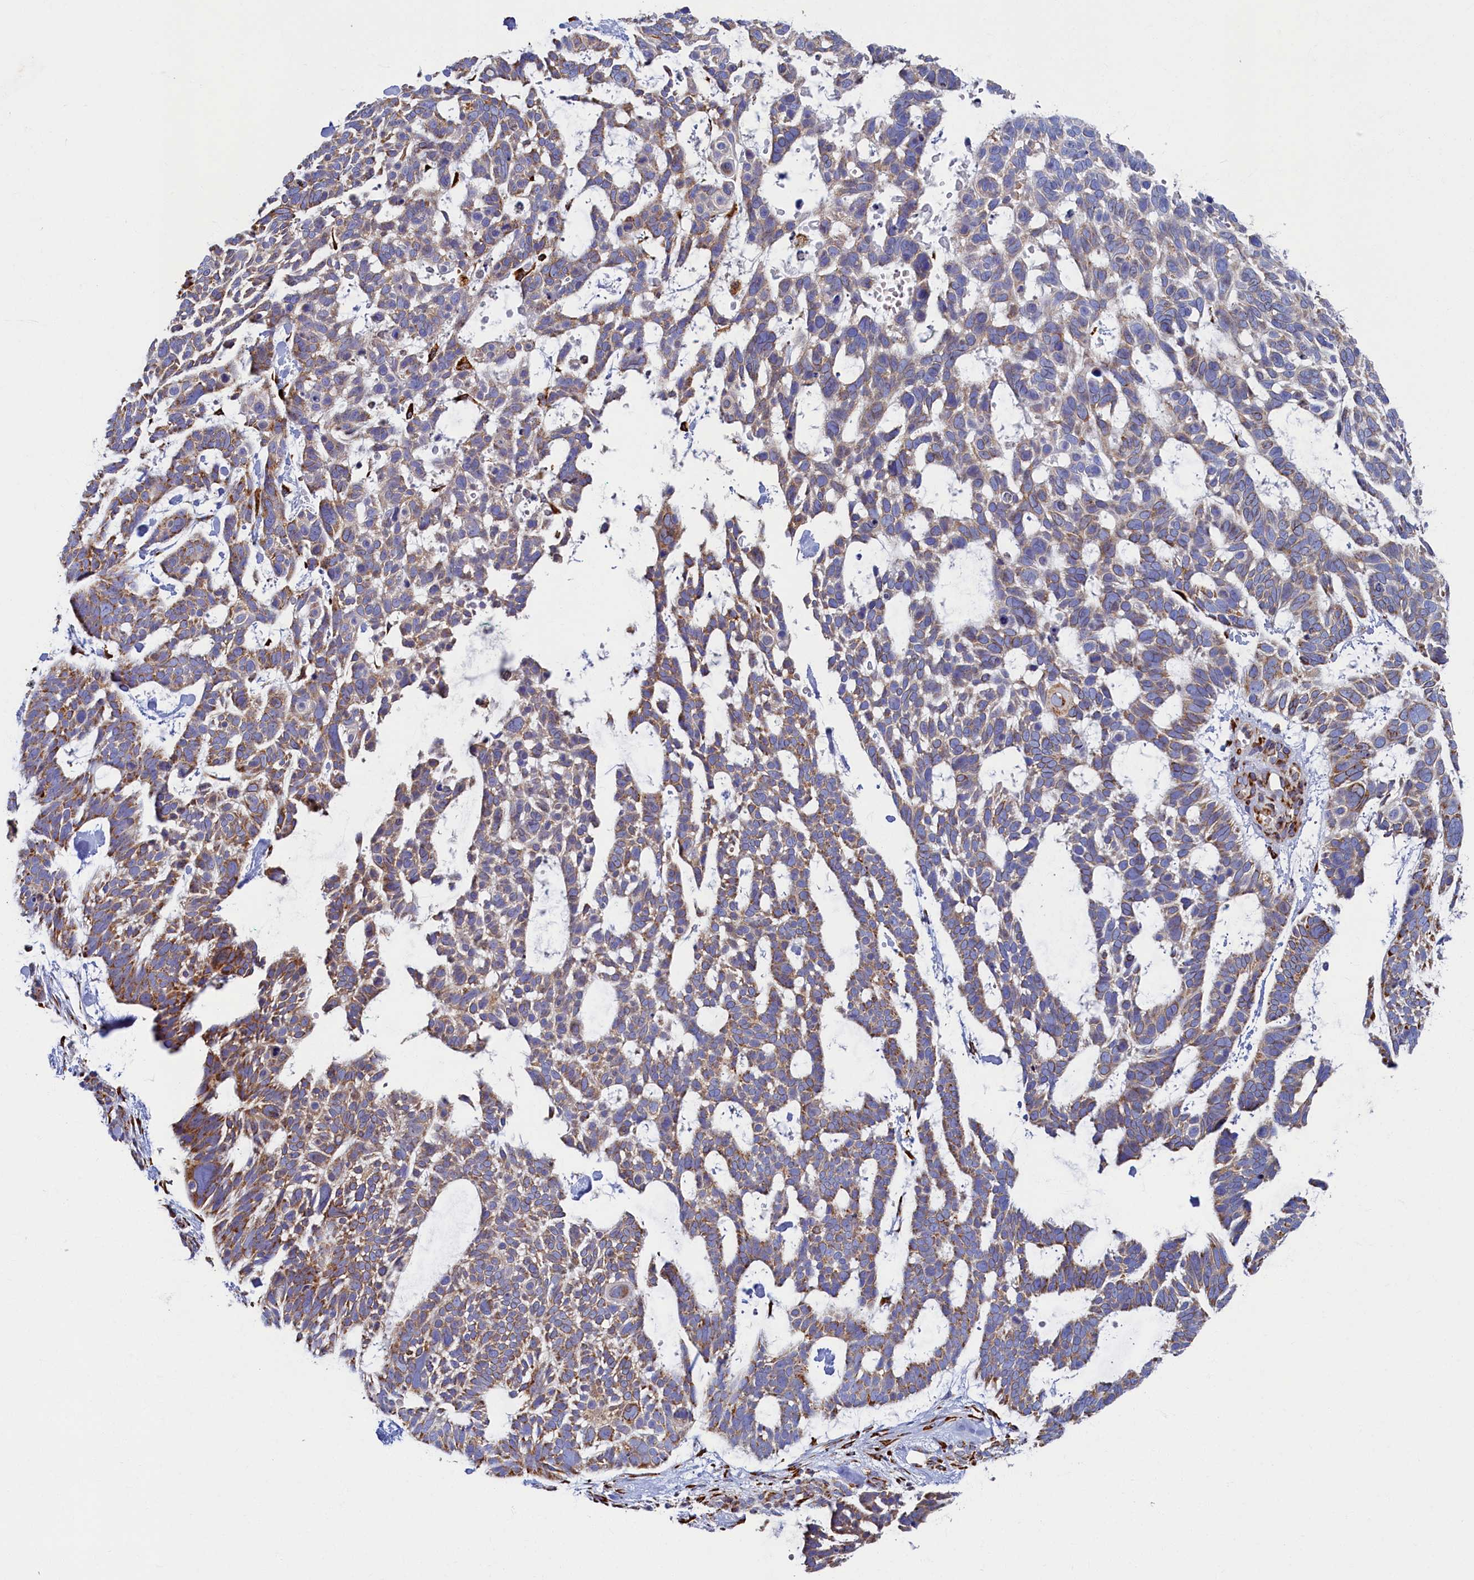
{"staining": {"intensity": "moderate", "quantity": "25%-75%", "location": "cytoplasmic/membranous"}, "tissue": "skin cancer", "cell_type": "Tumor cells", "image_type": "cancer", "snomed": [{"axis": "morphology", "description": "Basal cell carcinoma"}, {"axis": "topography", "description": "Skin"}], "caption": "The photomicrograph exhibits immunohistochemical staining of basal cell carcinoma (skin). There is moderate cytoplasmic/membranous positivity is identified in about 25%-75% of tumor cells.", "gene": "TMEM18", "patient": {"sex": "male", "age": 88}}